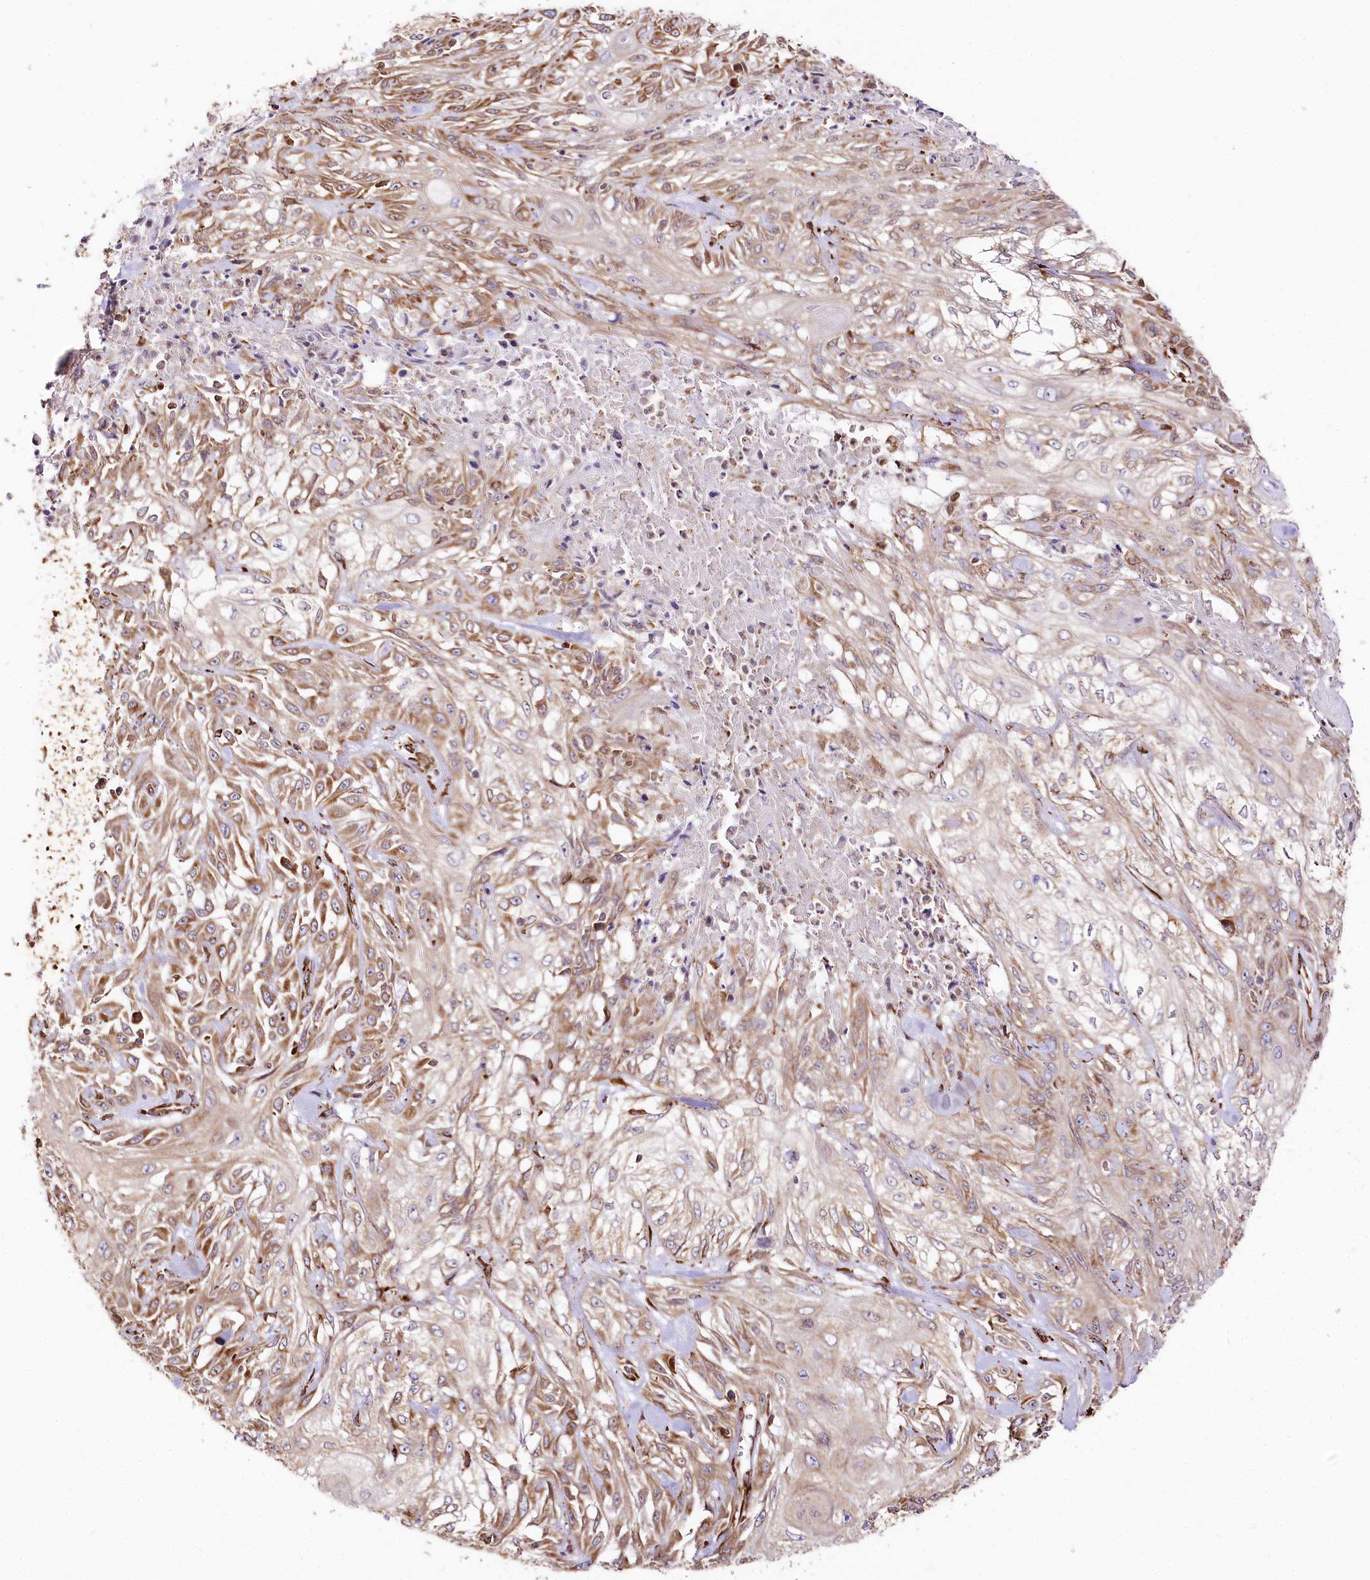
{"staining": {"intensity": "moderate", "quantity": "25%-75%", "location": "cytoplasmic/membranous"}, "tissue": "skin cancer", "cell_type": "Tumor cells", "image_type": "cancer", "snomed": [{"axis": "morphology", "description": "Squamous cell carcinoma, NOS"}, {"axis": "morphology", "description": "Squamous cell carcinoma, metastatic, NOS"}, {"axis": "topography", "description": "Skin"}, {"axis": "topography", "description": "Lymph node"}], "caption": "A brown stain highlights moderate cytoplasmic/membranous expression of a protein in squamous cell carcinoma (skin) tumor cells.", "gene": "CNPY2", "patient": {"sex": "male", "age": 75}}